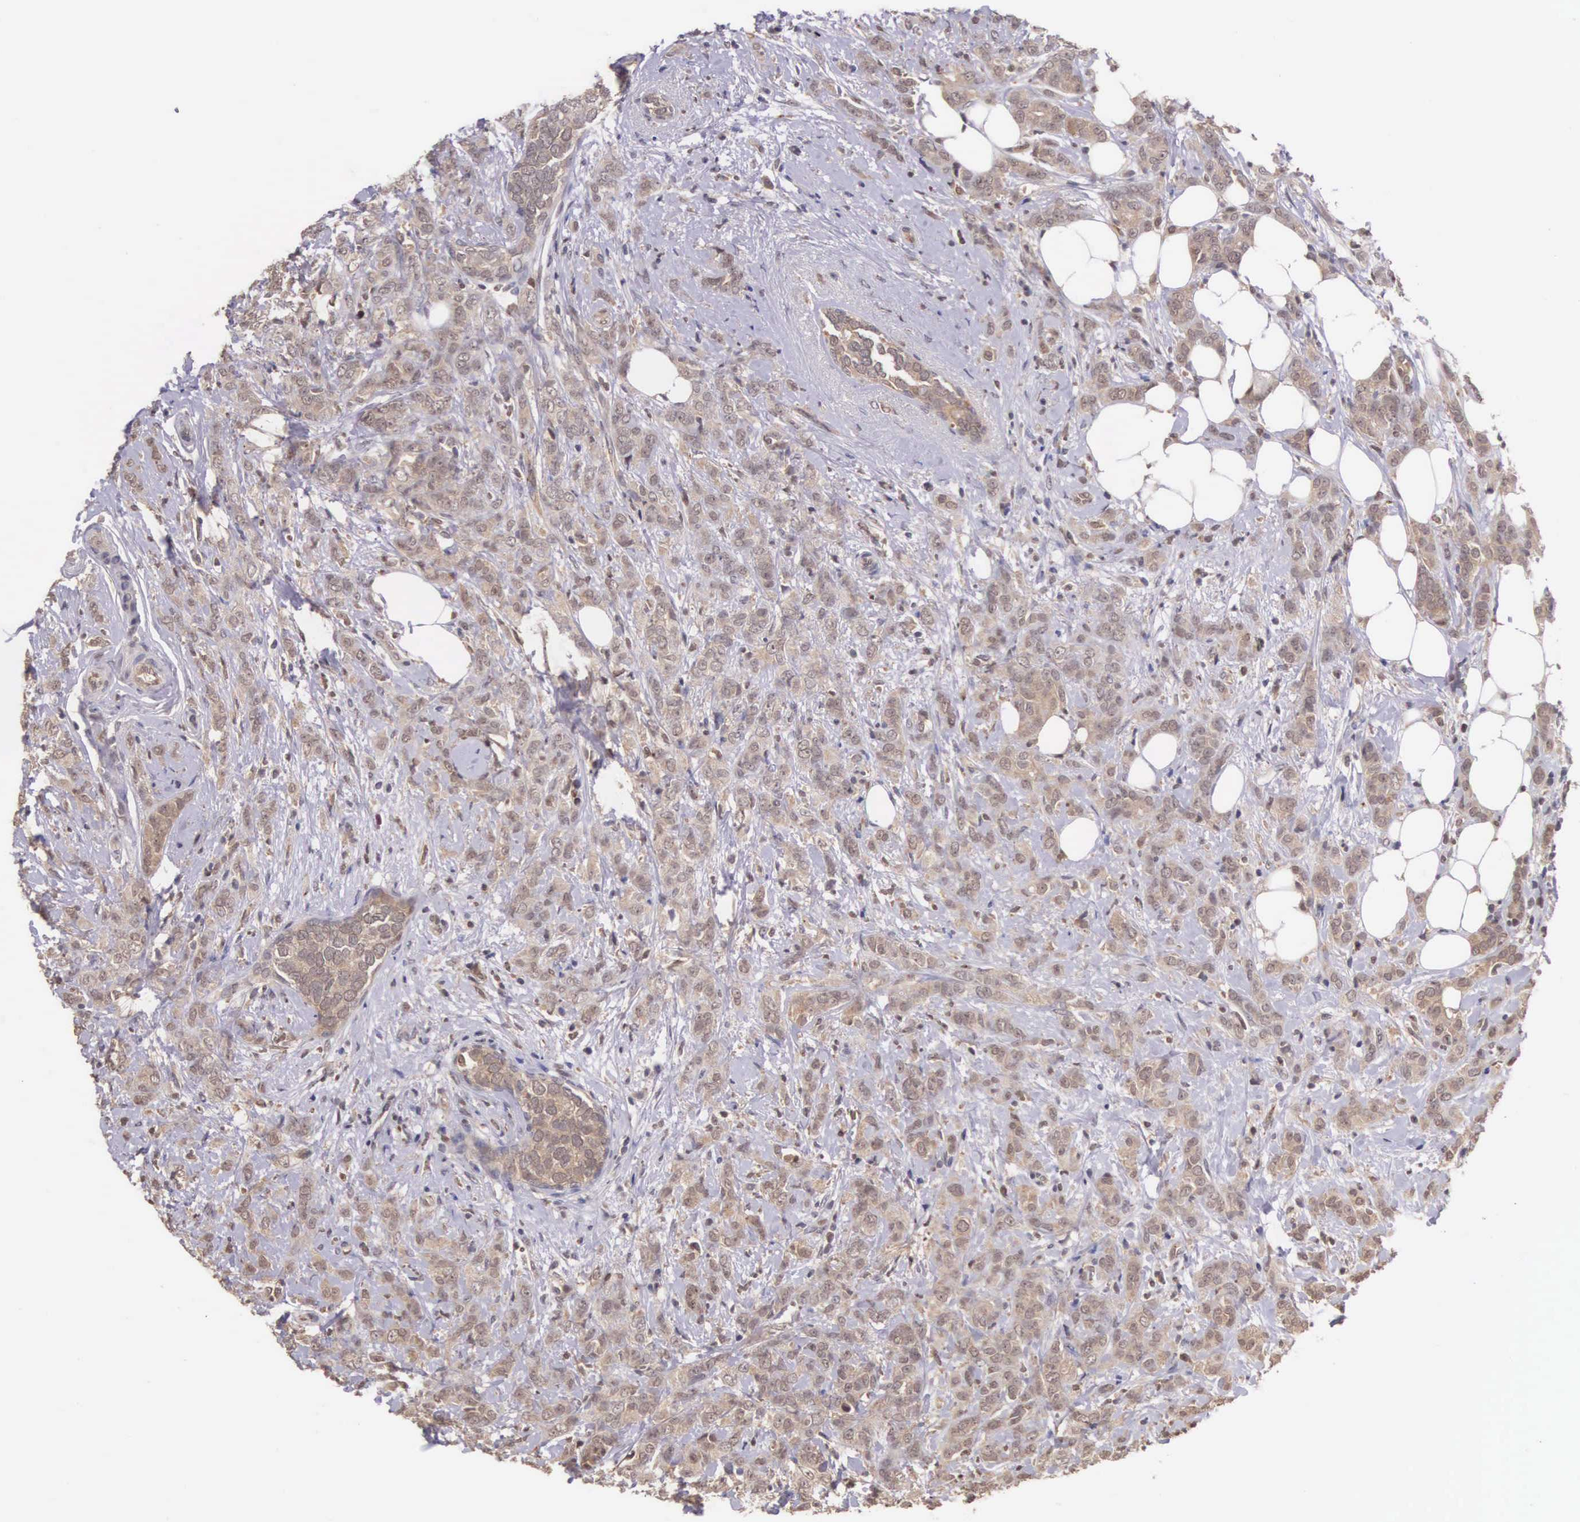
{"staining": {"intensity": "moderate", "quantity": ">75%", "location": "cytoplasmic/membranous"}, "tissue": "breast cancer", "cell_type": "Tumor cells", "image_type": "cancer", "snomed": [{"axis": "morphology", "description": "Duct carcinoma"}, {"axis": "topography", "description": "Breast"}], "caption": "A histopathology image showing moderate cytoplasmic/membranous expression in approximately >75% of tumor cells in breast cancer, as visualized by brown immunohistochemical staining.", "gene": "VASH1", "patient": {"sex": "female", "age": 53}}